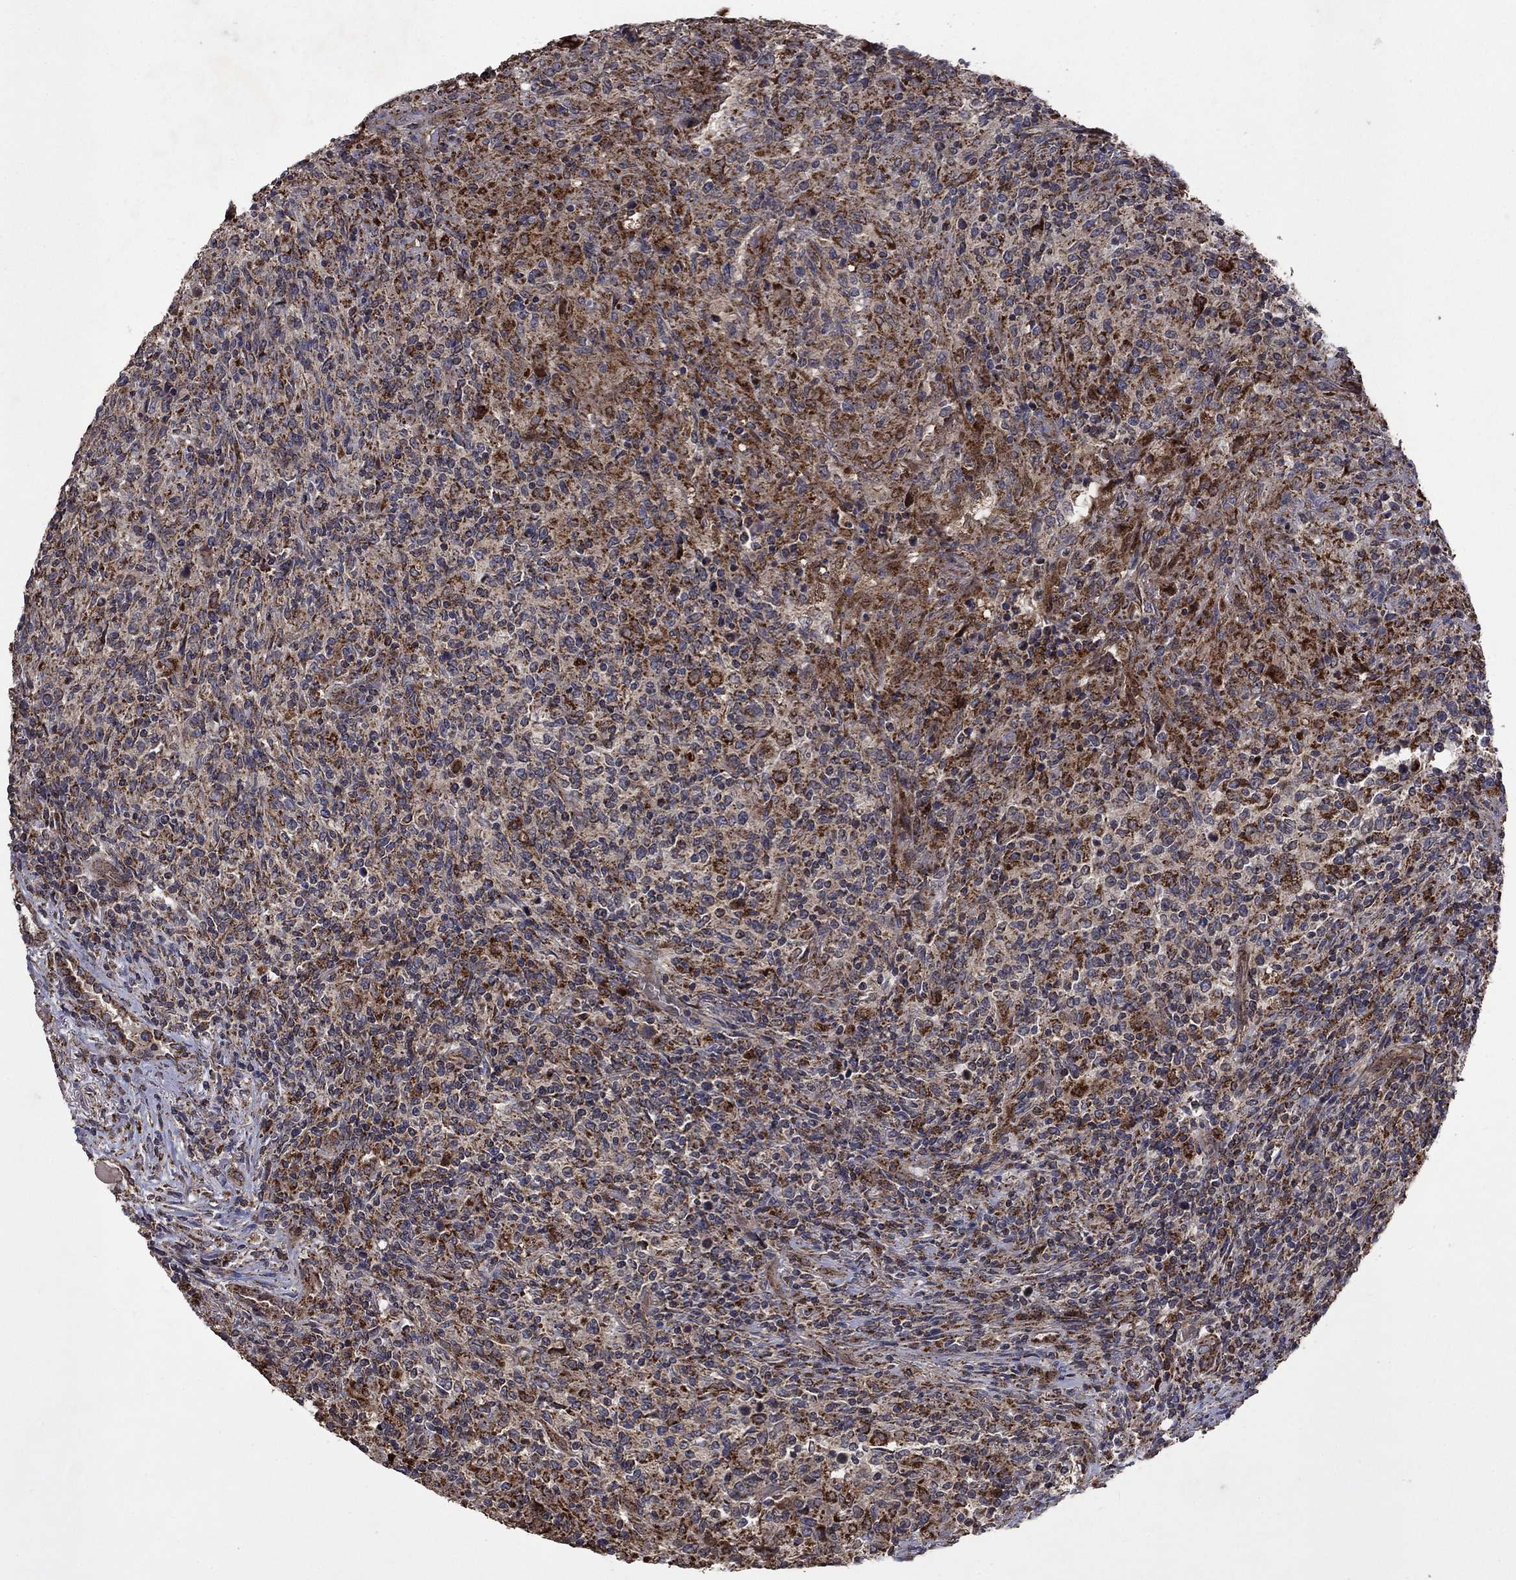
{"staining": {"intensity": "strong", "quantity": "25%-75%", "location": "cytoplasmic/membranous"}, "tissue": "lymphoma", "cell_type": "Tumor cells", "image_type": "cancer", "snomed": [{"axis": "morphology", "description": "Malignant lymphoma, non-Hodgkin's type, High grade"}, {"axis": "topography", "description": "Lung"}], "caption": "The immunohistochemical stain shows strong cytoplasmic/membranous expression in tumor cells of high-grade malignant lymphoma, non-Hodgkin's type tissue. The staining is performed using DAB brown chromogen to label protein expression. The nuclei are counter-stained blue using hematoxylin.", "gene": "DPH1", "patient": {"sex": "male", "age": 79}}